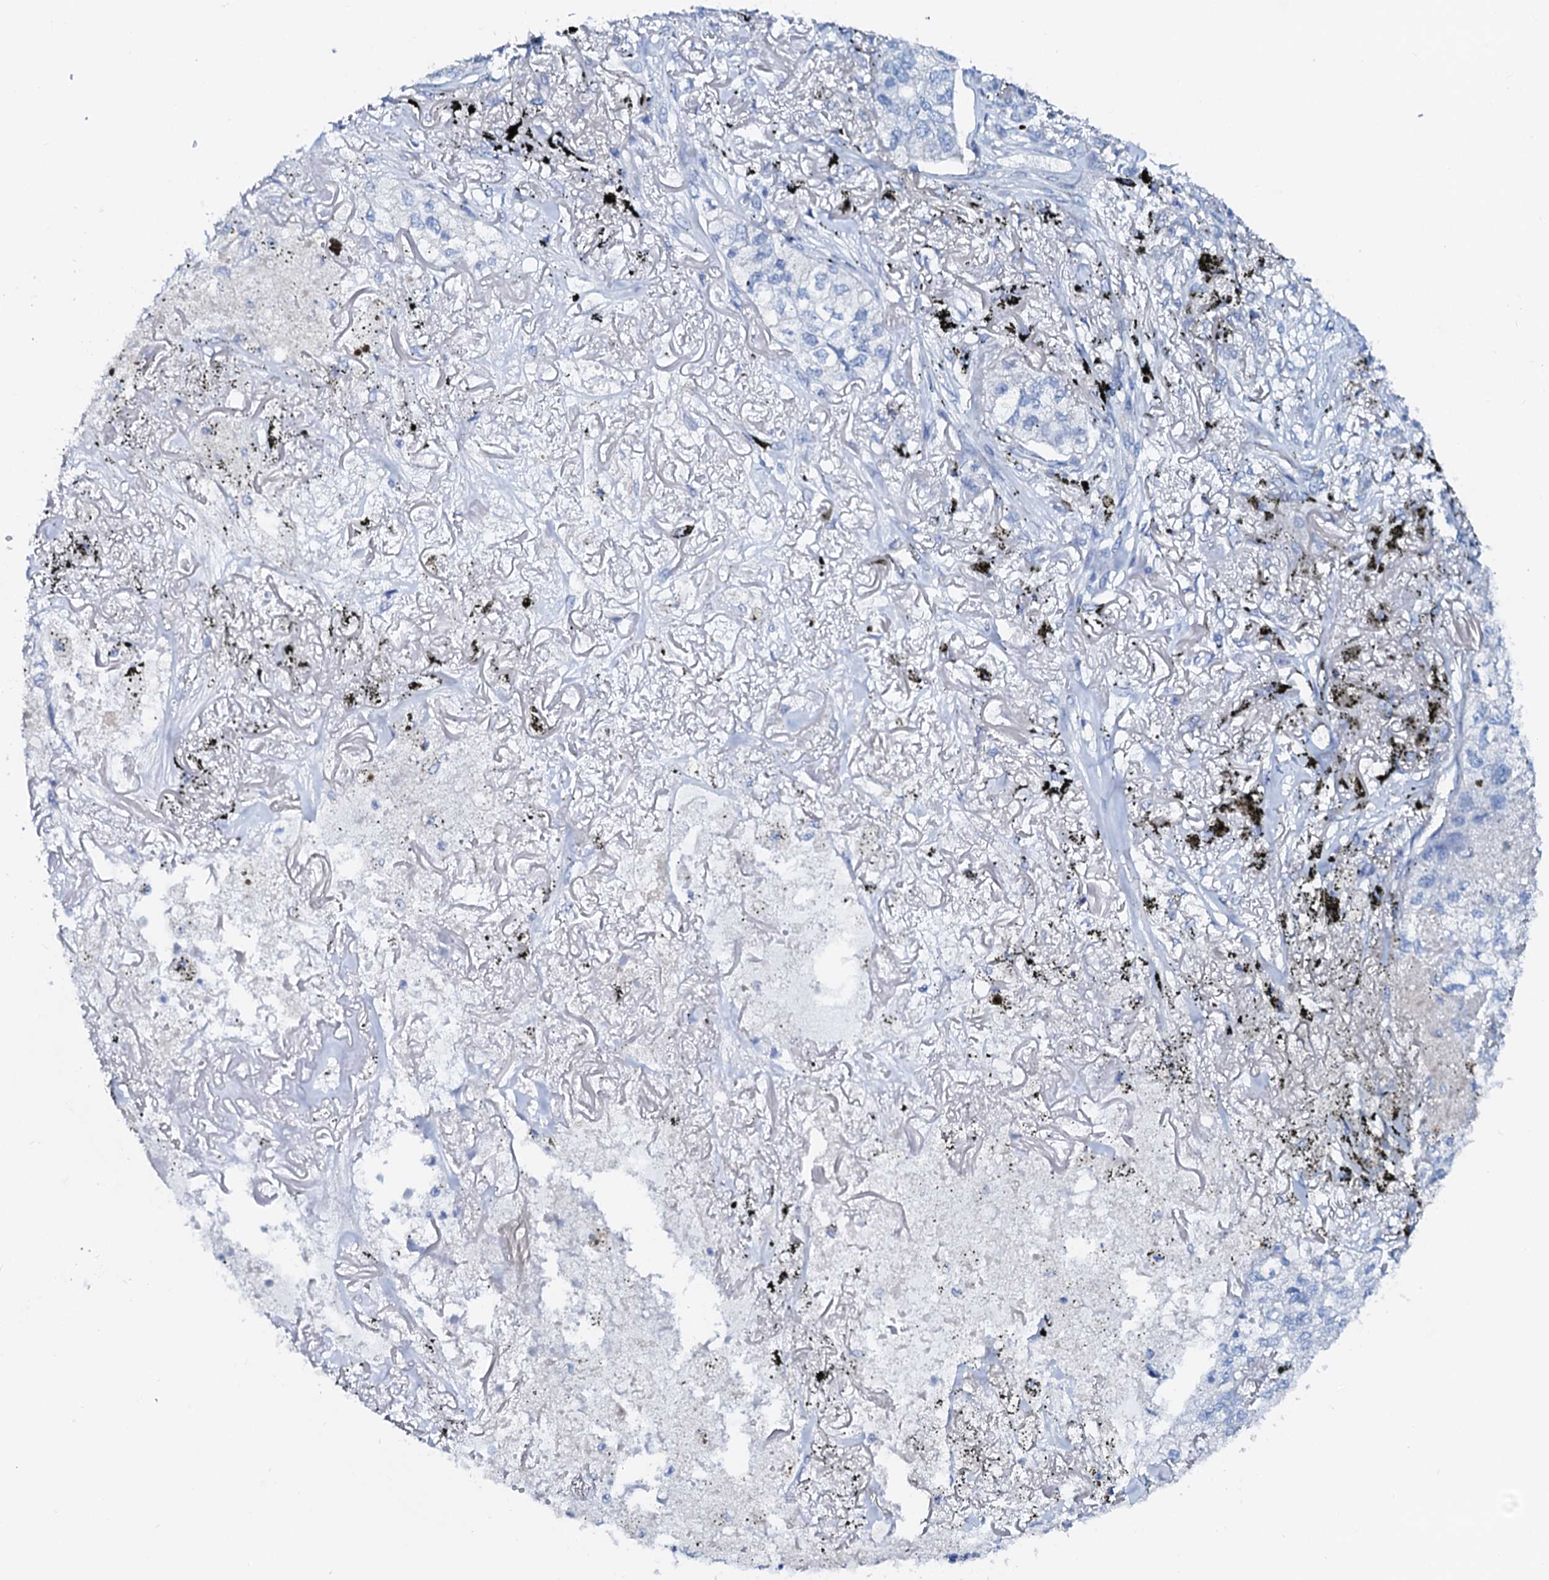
{"staining": {"intensity": "negative", "quantity": "none", "location": "none"}, "tissue": "lung cancer", "cell_type": "Tumor cells", "image_type": "cancer", "snomed": [{"axis": "morphology", "description": "Adenocarcinoma, NOS"}, {"axis": "topography", "description": "Lung"}], "caption": "DAB (3,3'-diaminobenzidine) immunohistochemical staining of lung cancer (adenocarcinoma) demonstrates no significant positivity in tumor cells.", "gene": "AMER2", "patient": {"sex": "male", "age": 65}}